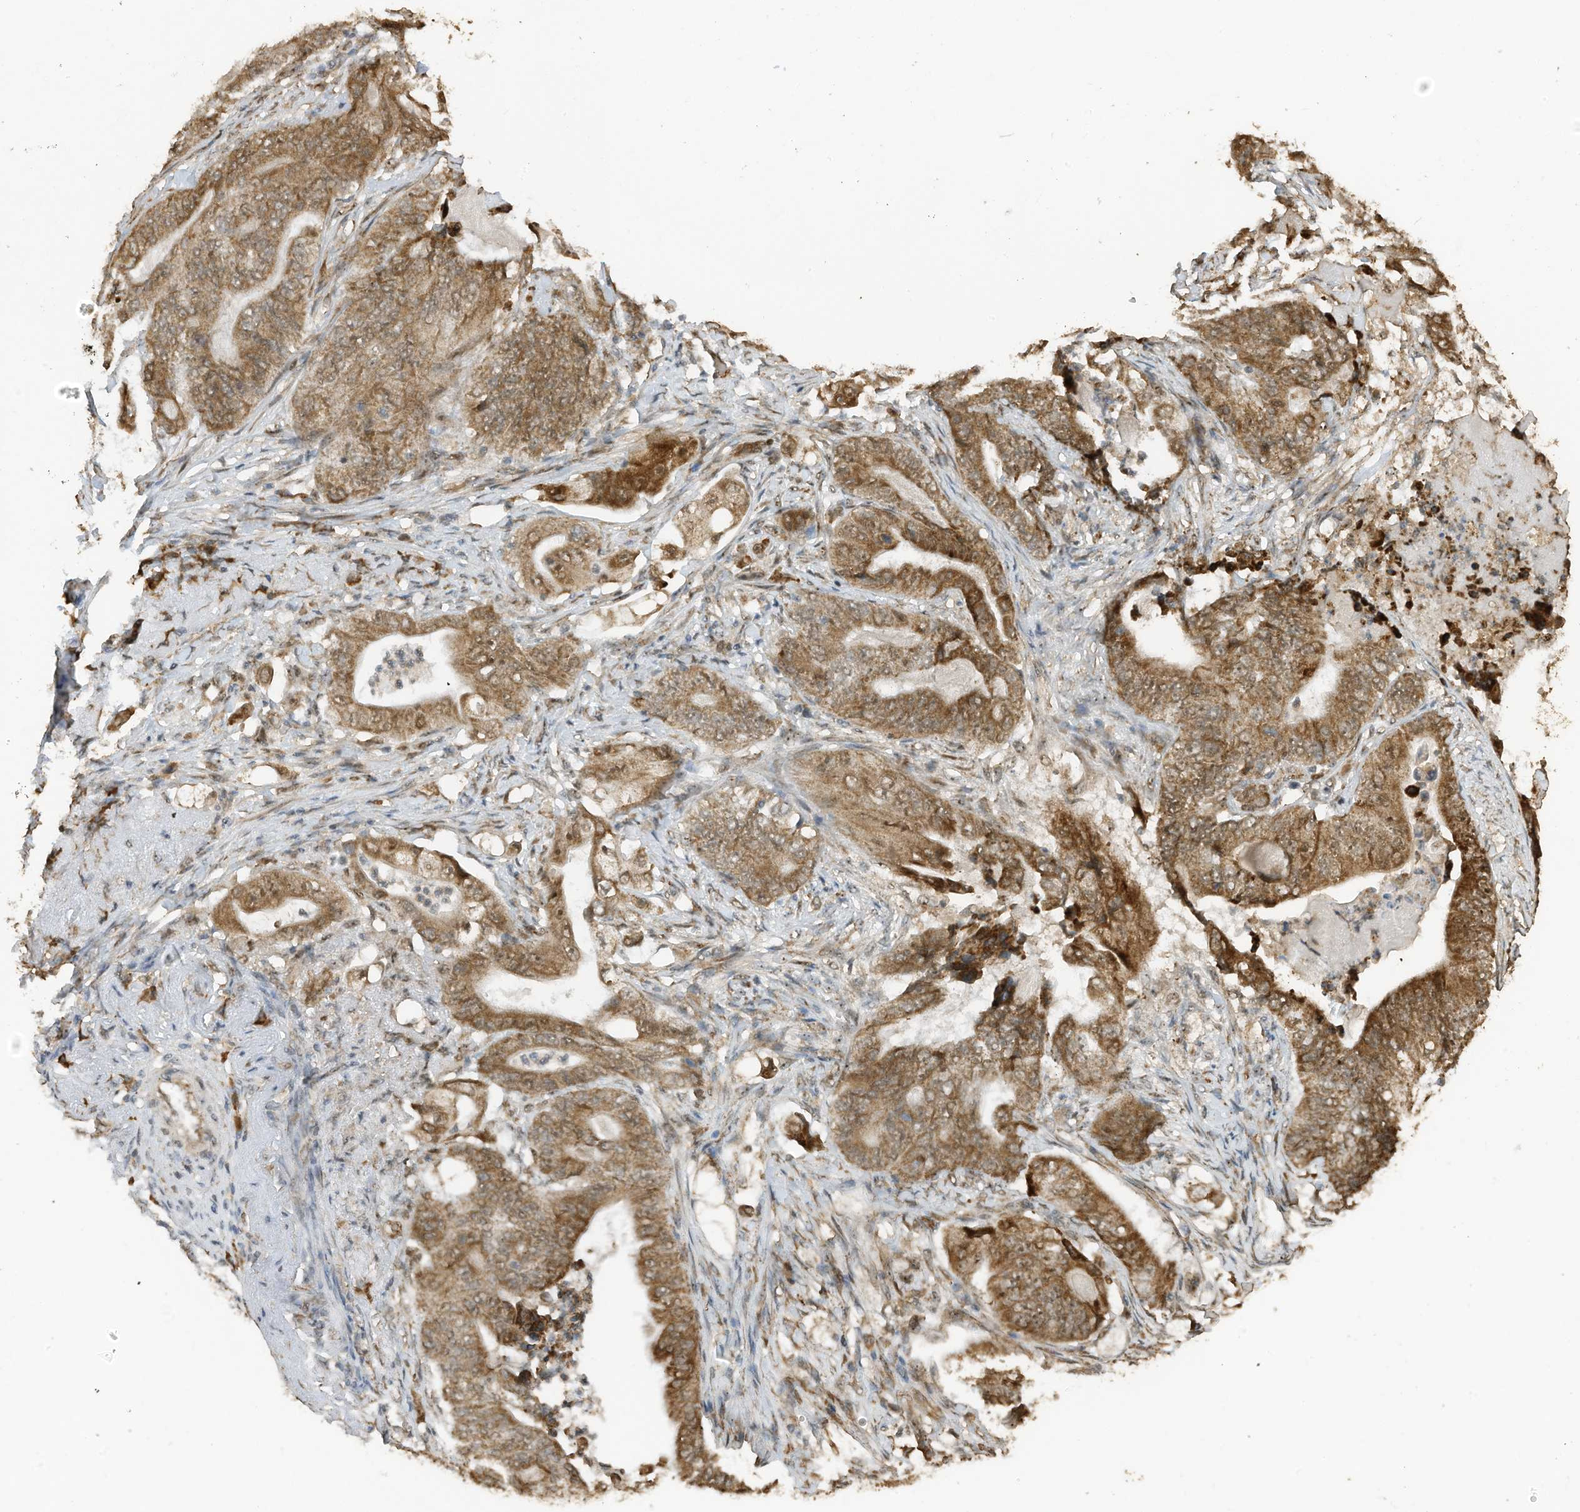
{"staining": {"intensity": "moderate", "quantity": ">75%", "location": "cytoplasmic/membranous,nuclear"}, "tissue": "stomach cancer", "cell_type": "Tumor cells", "image_type": "cancer", "snomed": [{"axis": "morphology", "description": "Adenocarcinoma, NOS"}, {"axis": "topography", "description": "Stomach"}], "caption": "A high-resolution histopathology image shows immunohistochemistry staining of stomach adenocarcinoma, which reveals moderate cytoplasmic/membranous and nuclear staining in about >75% of tumor cells. Nuclei are stained in blue.", "gene": "ERLEC1", "patient": {"sex": "female", "age": 73}}